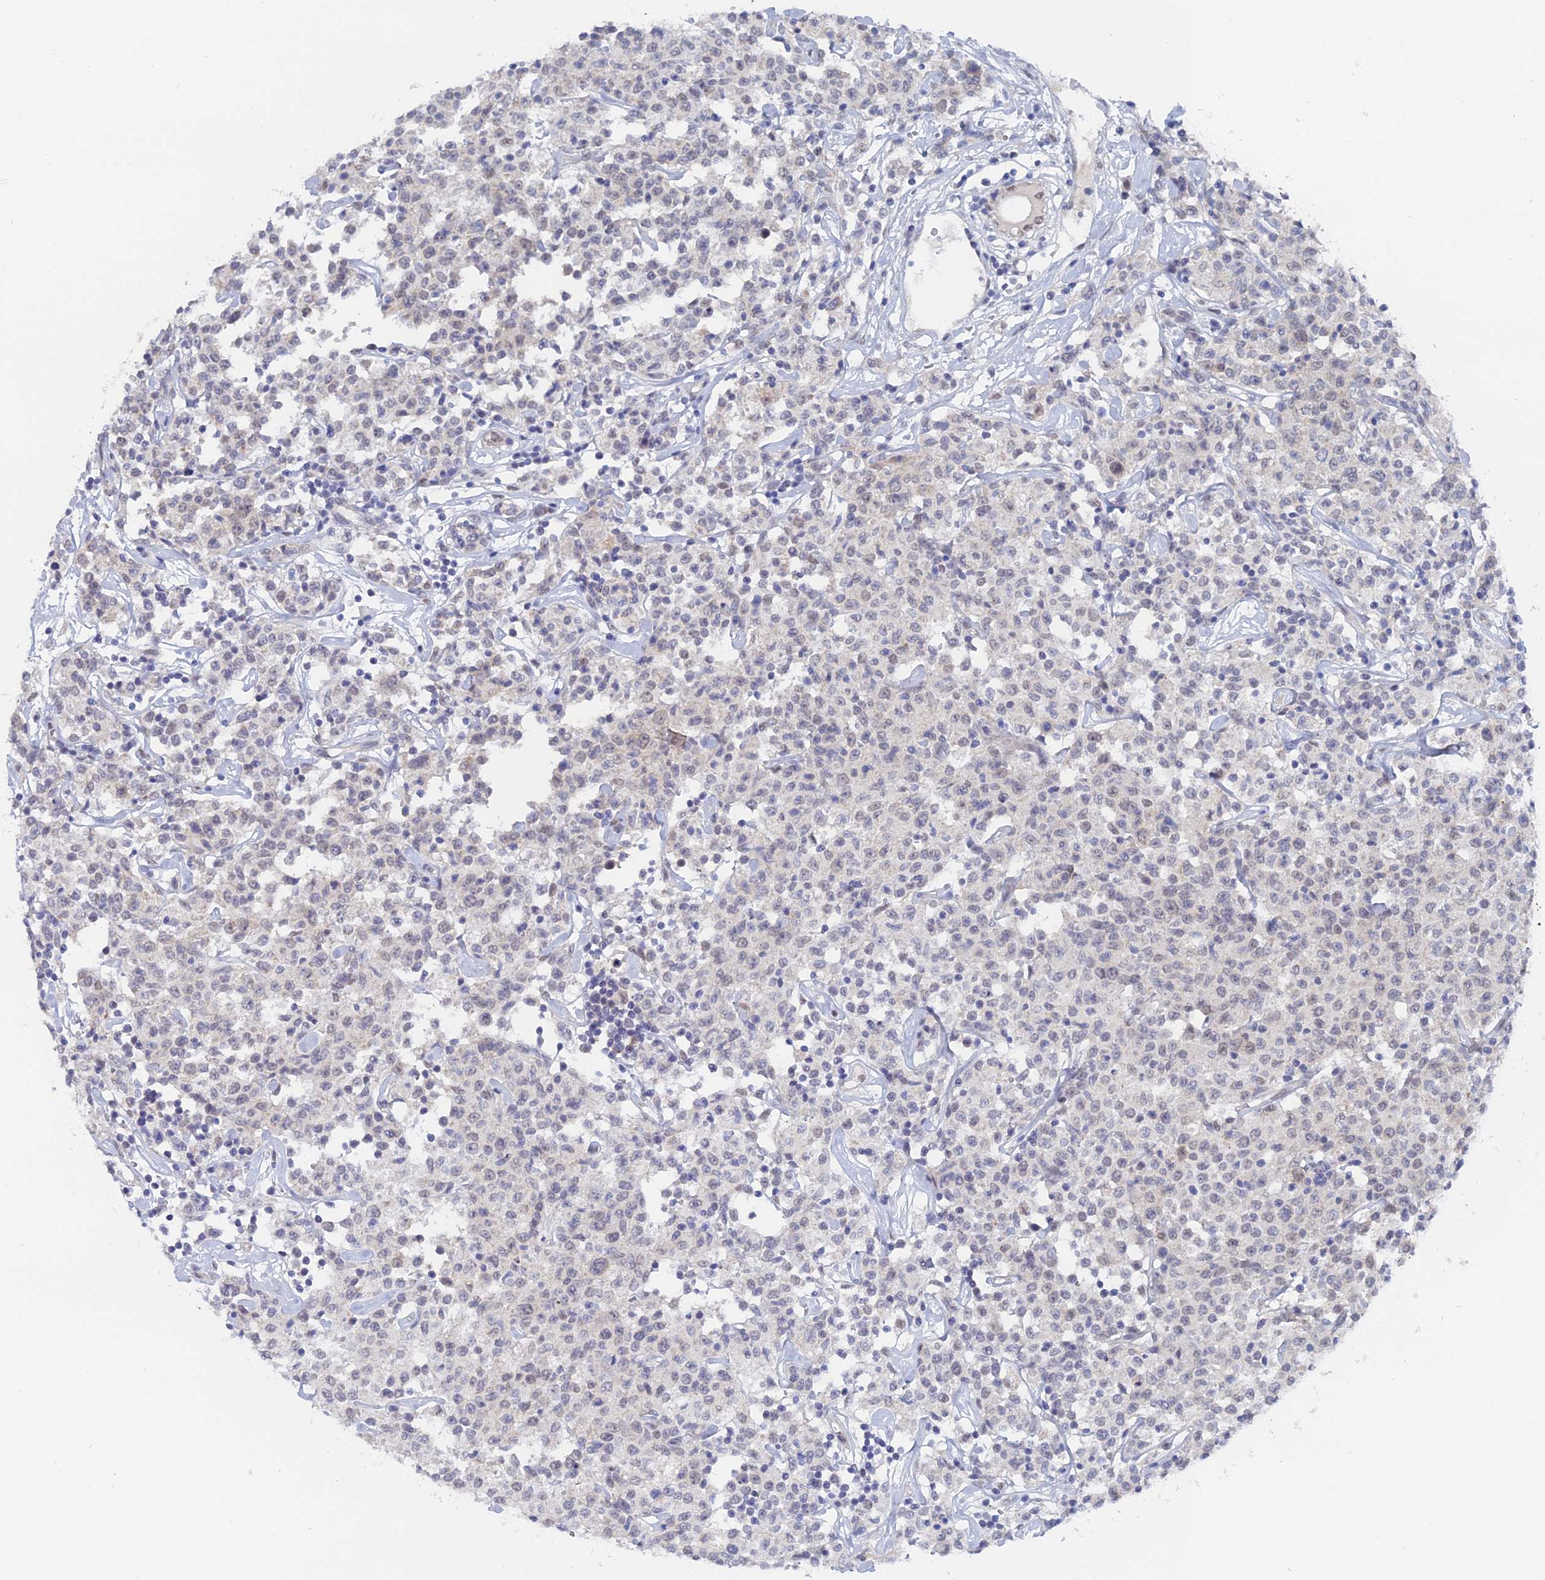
{"staining": {"intensity": "weak", "quantity": "<25%", "location": "nuclear"}, "tissue": "lymphoma", "cell_type": "Tumor cells", "image_type": "cancer", "snomed": [{"axis": "morphology", "description": "Malignant lymphoma, non-Hodgkin's type, Low grade"}, {"axis": "topography", "description": "Small intestine"}], "caption": "This is an immunohistochemistry histopathology image of low-grade malignant lymphoma, non-Hodgkin's type. There is no positivity in tumor cells.", "gene": "THAP4", "patient": {"sex": "female", "age": 59}}